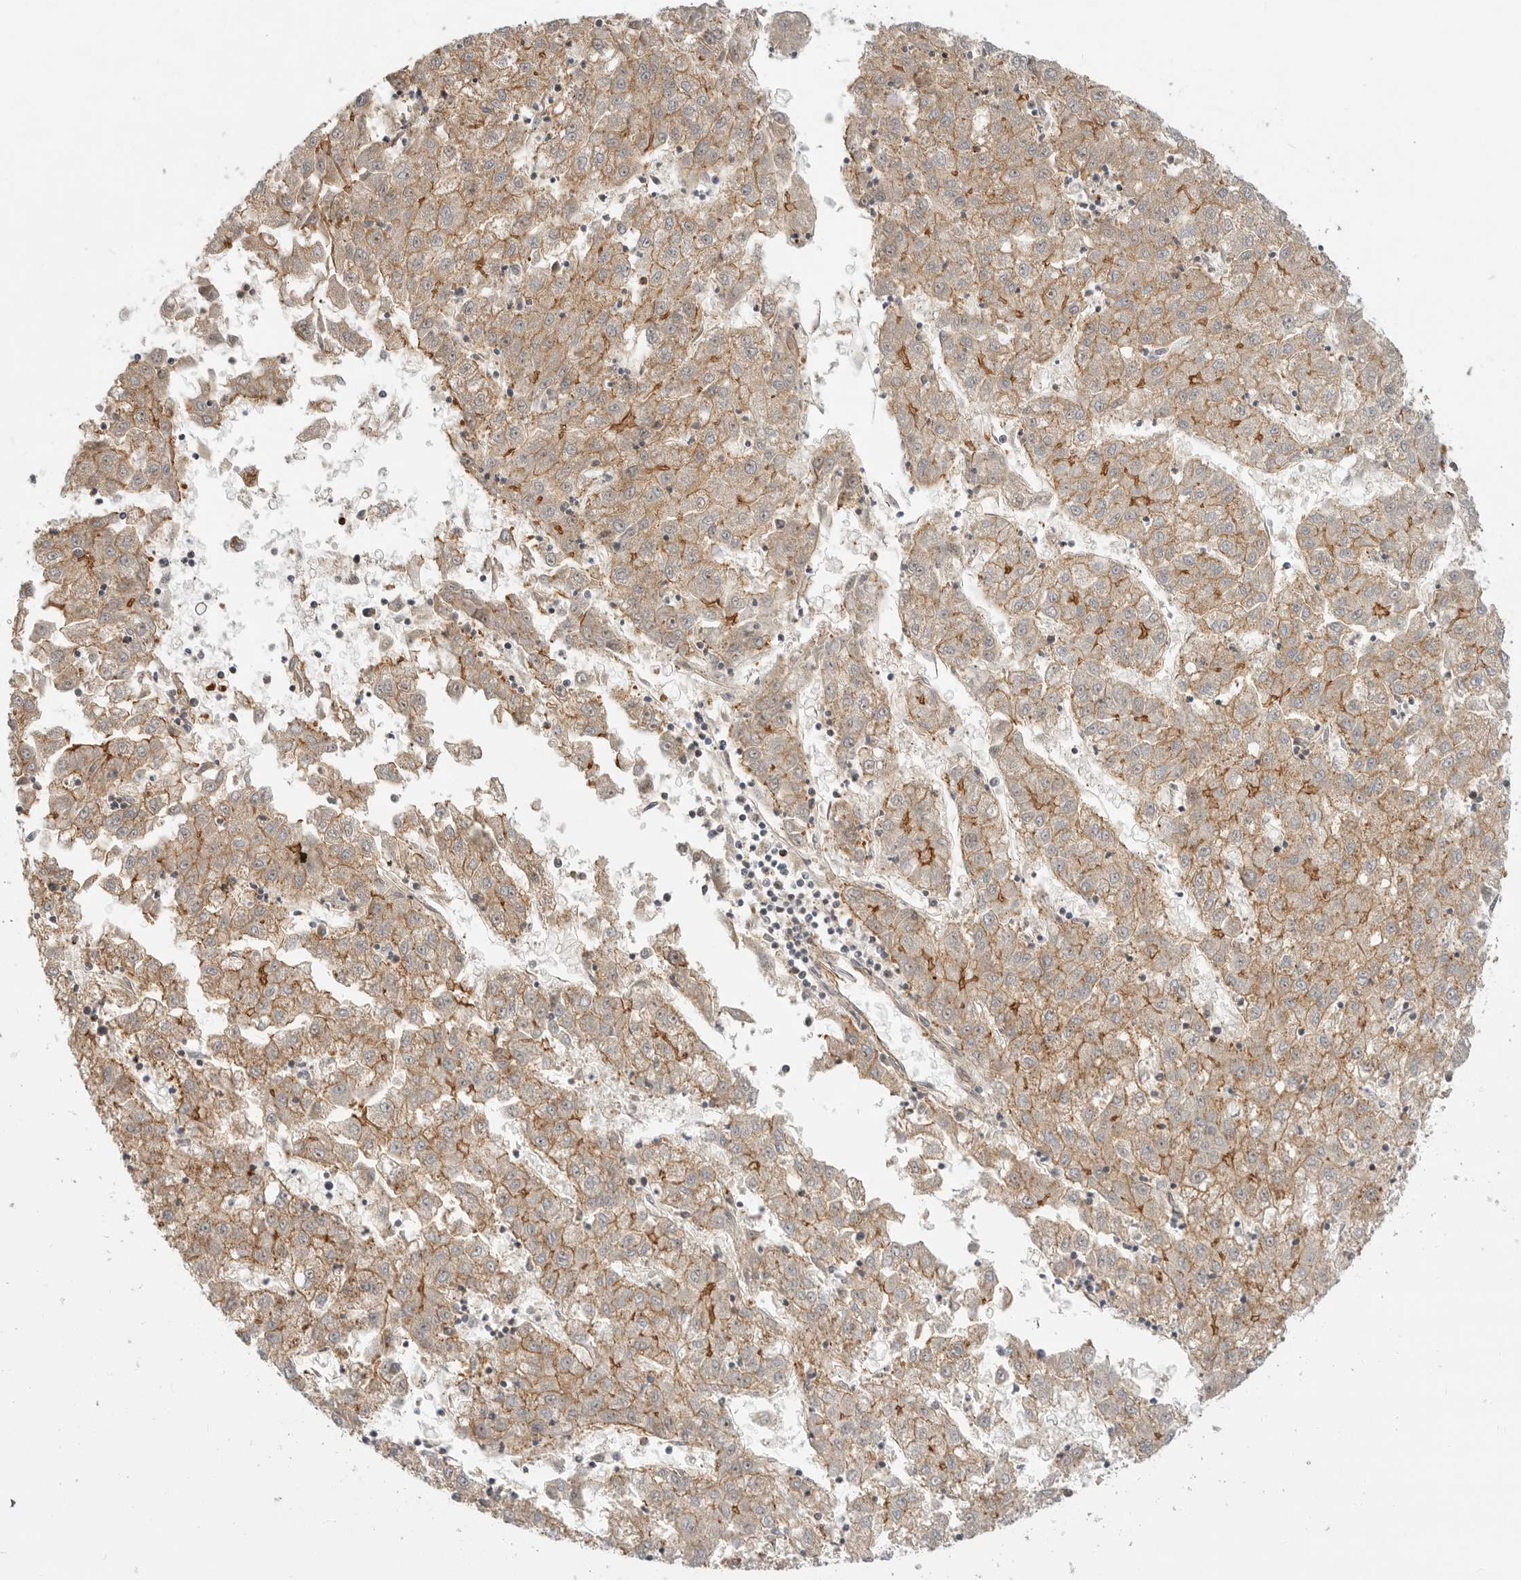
{"staining": {"intensity": "moderate", "quantity": "25%-75%", "location": "cytoplasmic/membranous"}, "tissue": "liver cancer", "cell_type": "Tumor cells", "image_type": "cancer", "snomed": [{"axis": "morphology", "description": "Carcinoma, Hepatocellular, NOS"}, {"axis": "topography", "description": "Liver"}], "caption": "Moderate cytoplasmic/membranous expression for a protein is appreciated in about 25%-75% of tumor cells of liver cancer using immunohistochemistry (IHC).", "gene": "GPATCH2", "patient": {"sex": "male", "age": 72}}